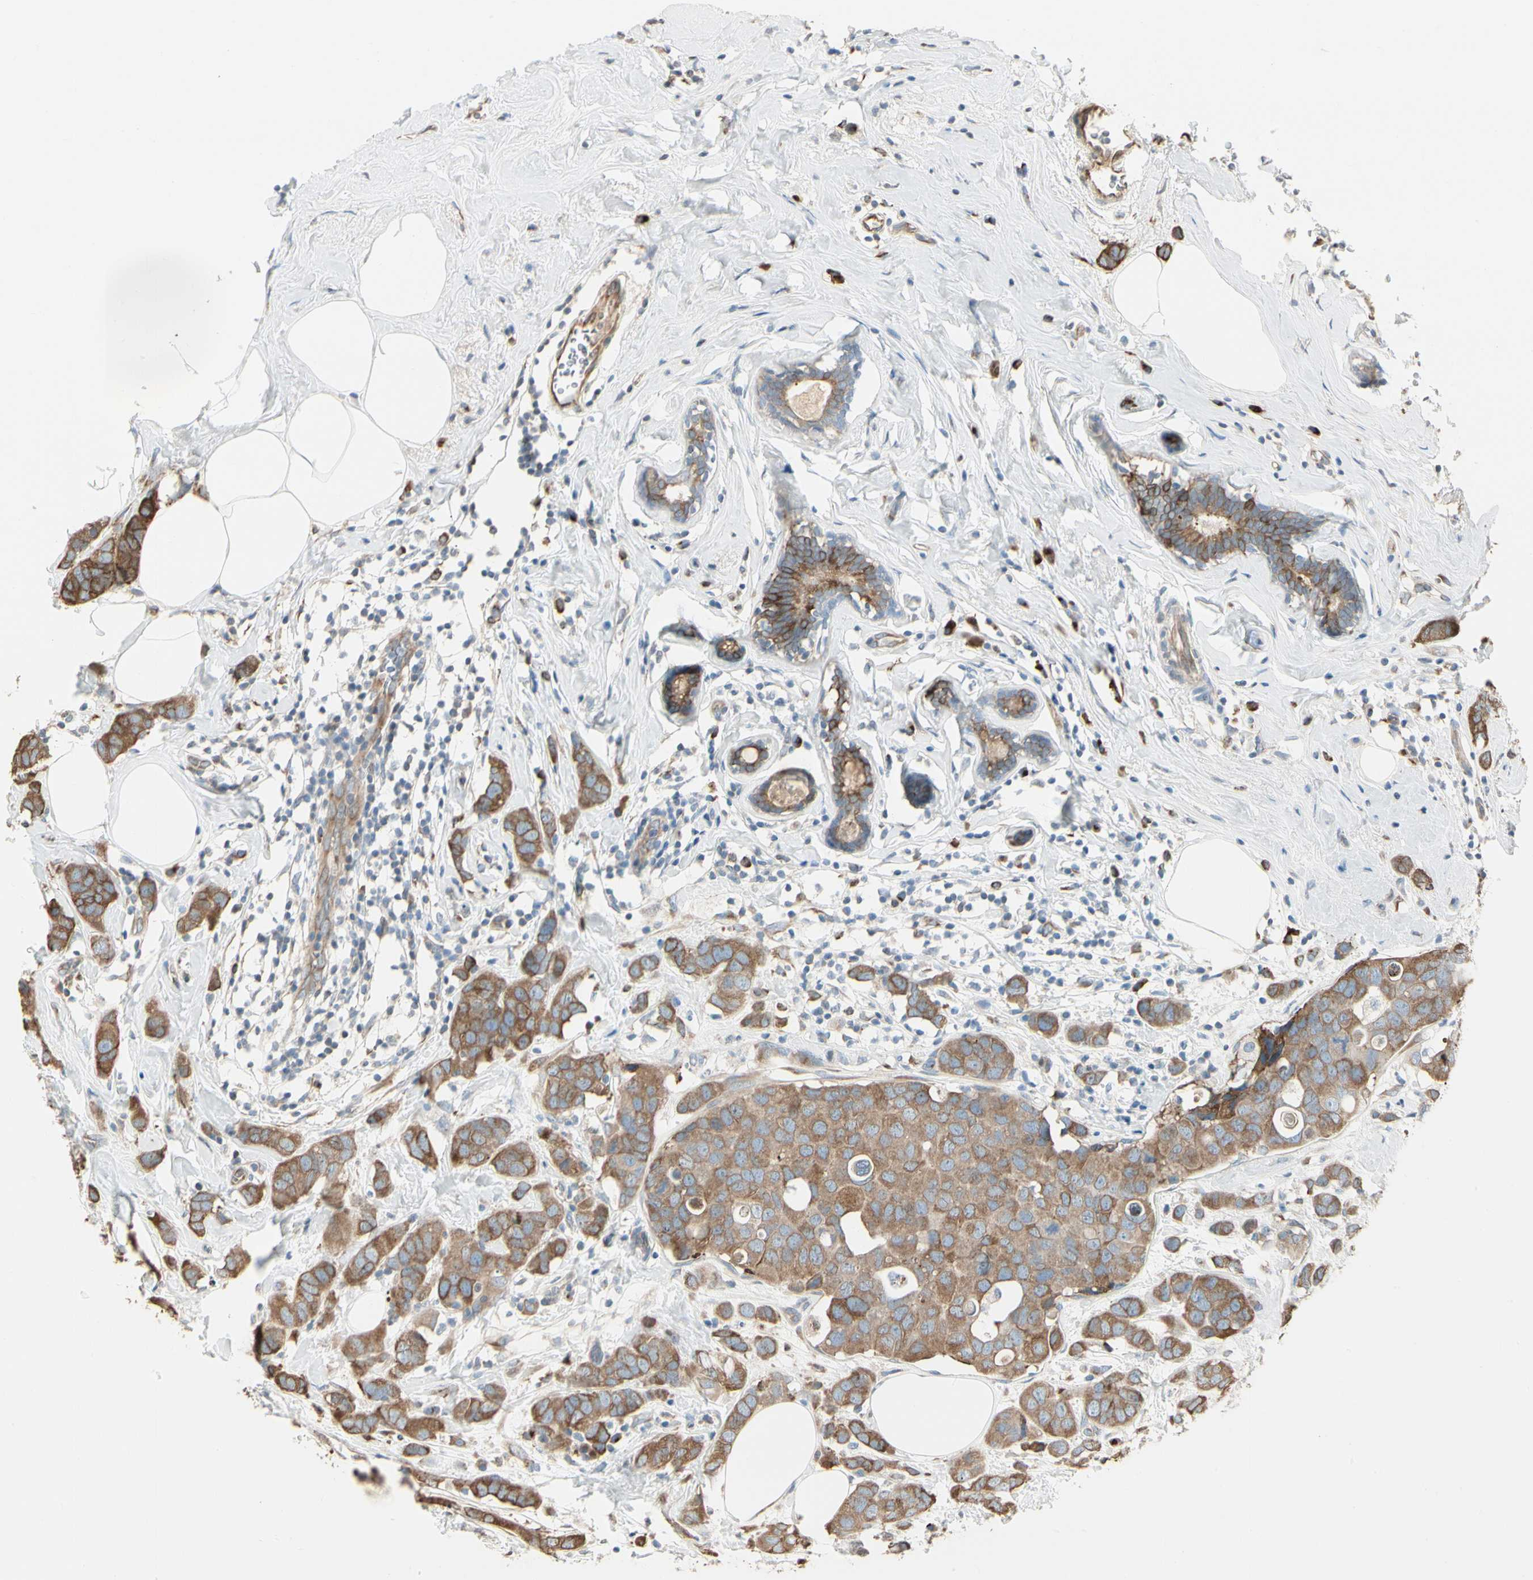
{"staining": {"intensity": "moderate", "quantity": ">75%", "location": "cytoplasmic/membranous"}, "tissue": "breast cancer", "cell_type": "Tumor cells", "image_type": "cancer", "snomed": [{"axis": "morphology", "description": "Normal tissue, NOS"}, {"axis": "morphology", "description": "Duct carcinoma"}, {"axis": "topography", "description": "Breast"}], "caption": "DAB (3,3'-diaminobenzidine) immunohistochemical staining of breast infiltrating ductal carcinoma exhibits moderate cytoplasmic/membranous protein expression in about >75% of tumor cells. The protein is stained brown, and the nuclei are stained in blue (DAB IHC with brightfield microscopy, high magnification).", "gene": "NUCB2", "patient": {"sex": "female", "age": 50}}